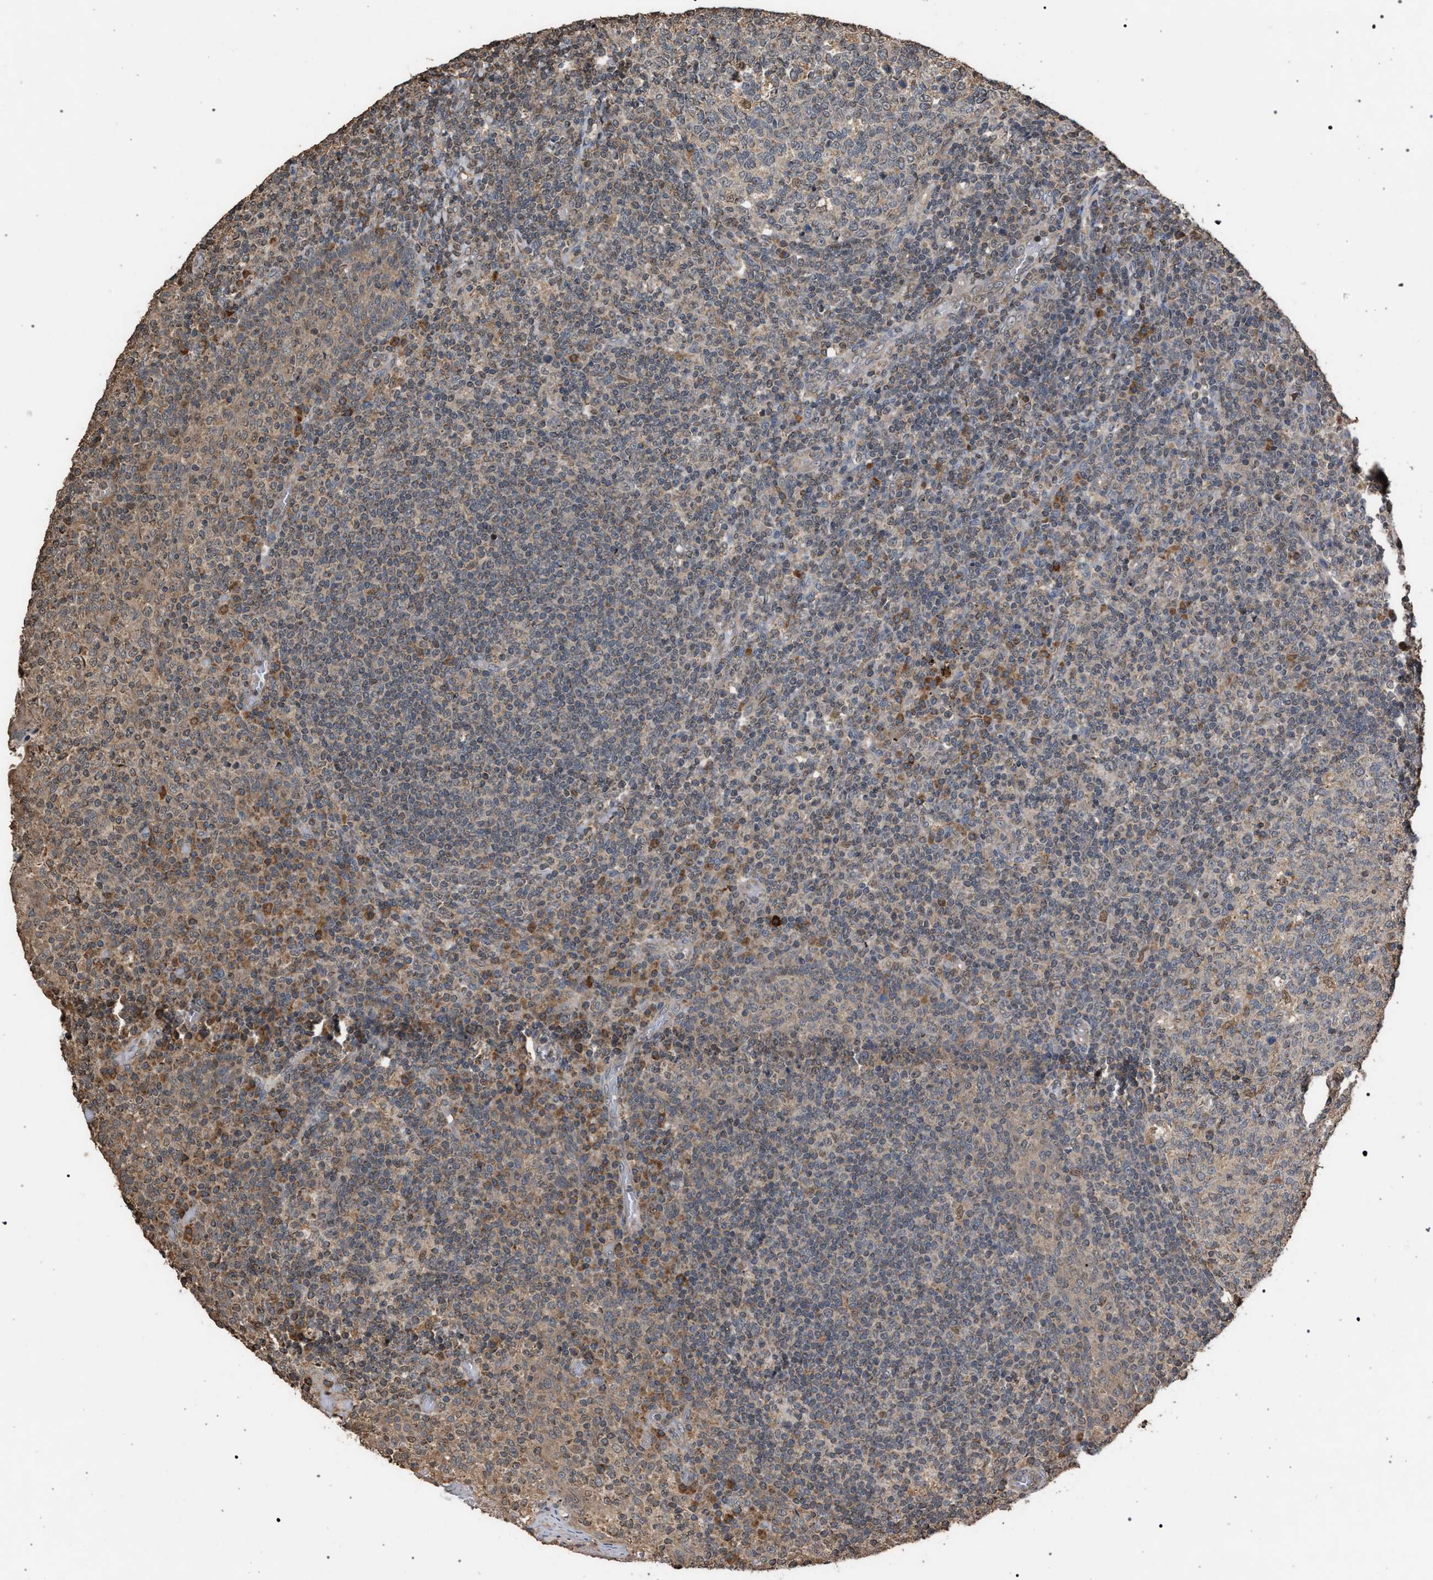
{"staining": {"intensity": "weak", "quantity": "25%-75%", "location": "cytoplasmic/membranous,nuclear"}, "tissue": "tonsil", "cell_type": "Germinal center cells", "image_type": "normal", "snomed": [{"axis": "morphology", "description": "Normal tissue, NOS"}, {"axis": "topography", "description": "Tonsil"}], "caption": "IHC of unremarkable human tonsil reveals low levels of weak cytoplasmic/membranous,nuclear expression in about 25%-75% of germinal center cells. The staining was performed using DAB, with brown indicating positive protein expression. Nuclei are stained blue with hematoxylin.", "gene": "NAA35", "patient": {"sex": "female", "age": 19}}